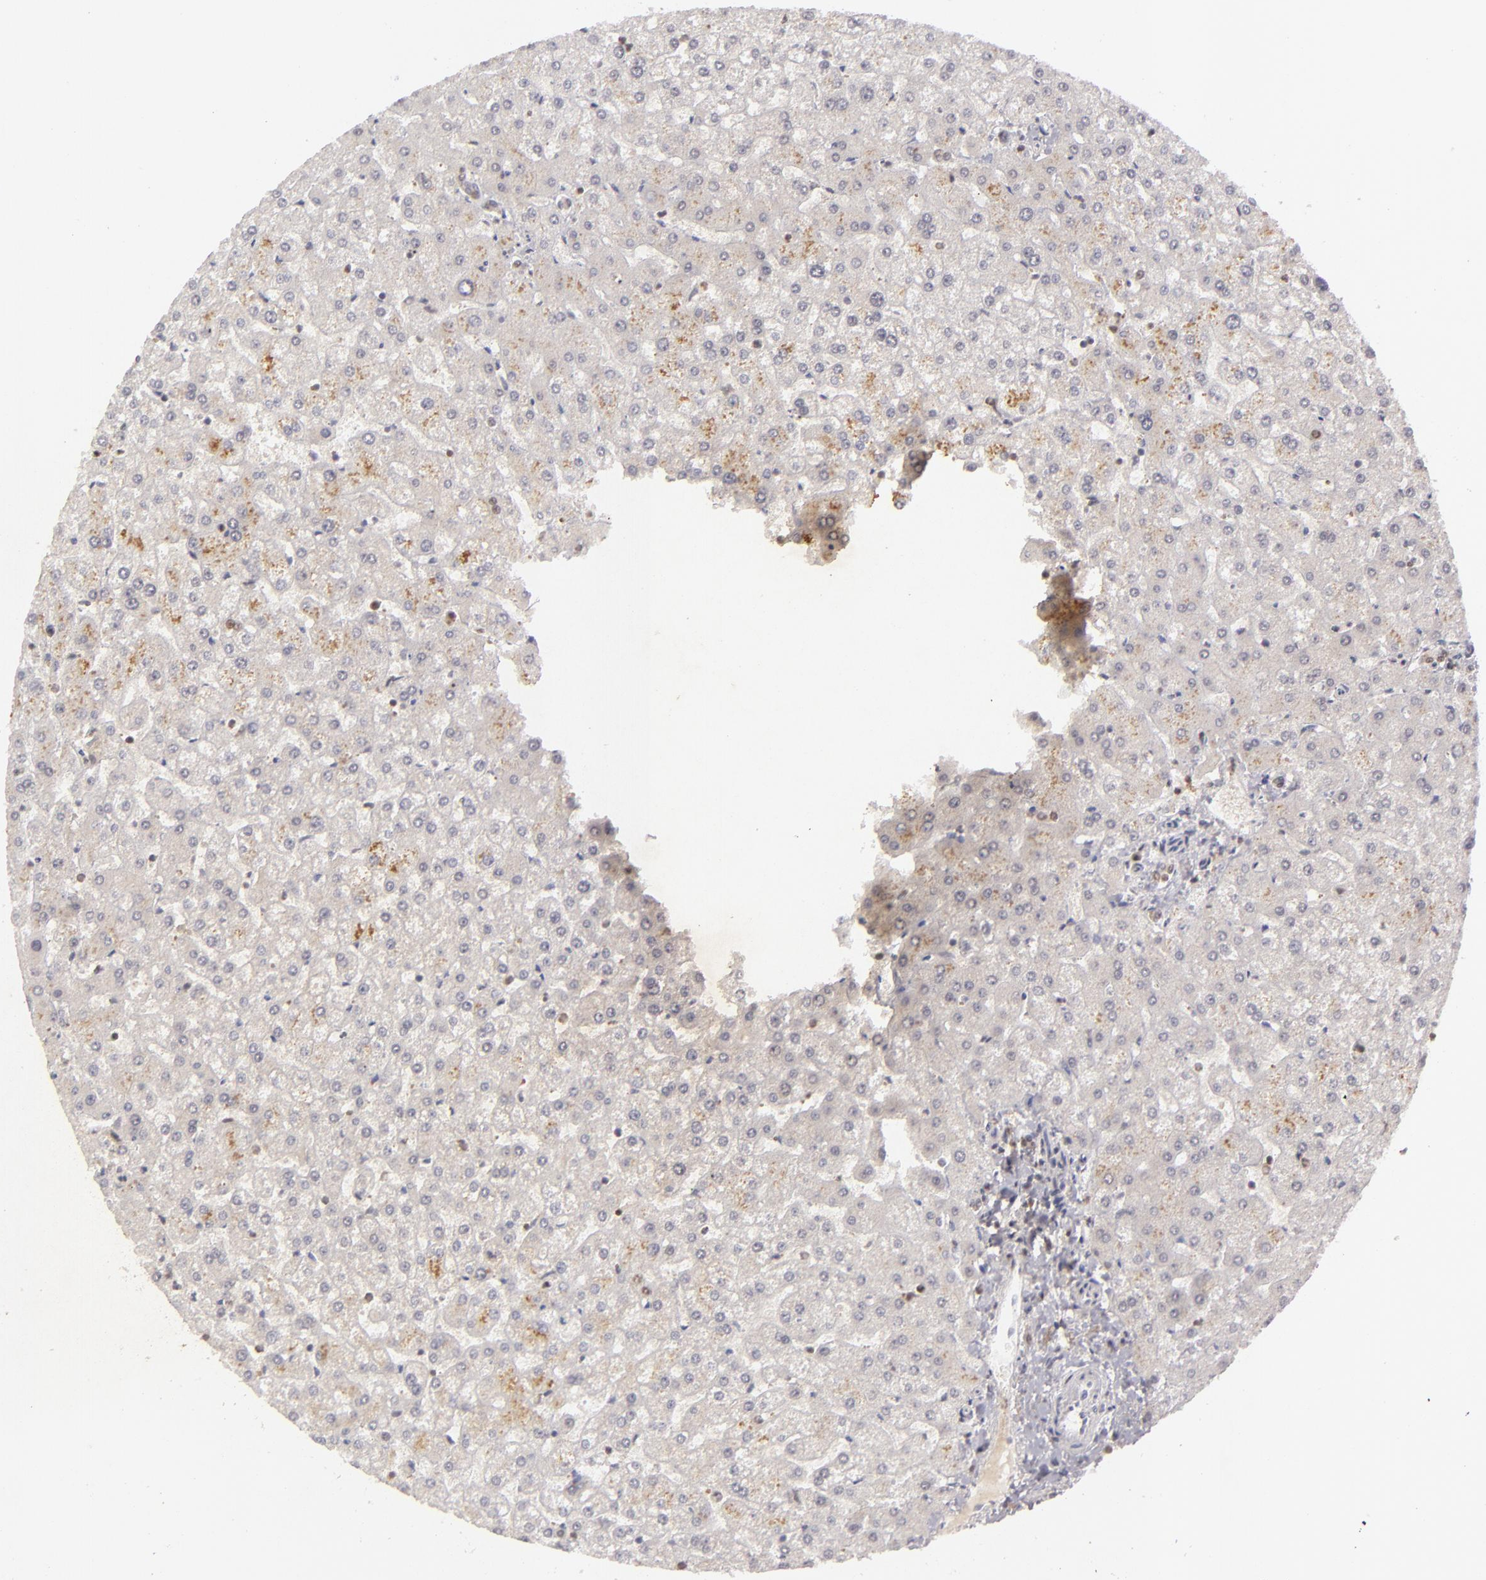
{"staining": {"intensity": "moderate", "quantity": ">75%", "location": "nuclear"}, "tissue": "liver", "cell_type": "Cholangiocytes", "image_type": "normal", "snomed": [{"axis": "morphology", "description": "Normal tissue, NOS"}, {"axis": "topography", "description": "Liver"}], "caption": "Approximately >75% of cholangiocytes in benign liver display moderate nuclear protein staining as visualized by brown immunohistochemical staining.", "gene": "FEN1", "patient": {"sex": "female", "age": 32}}